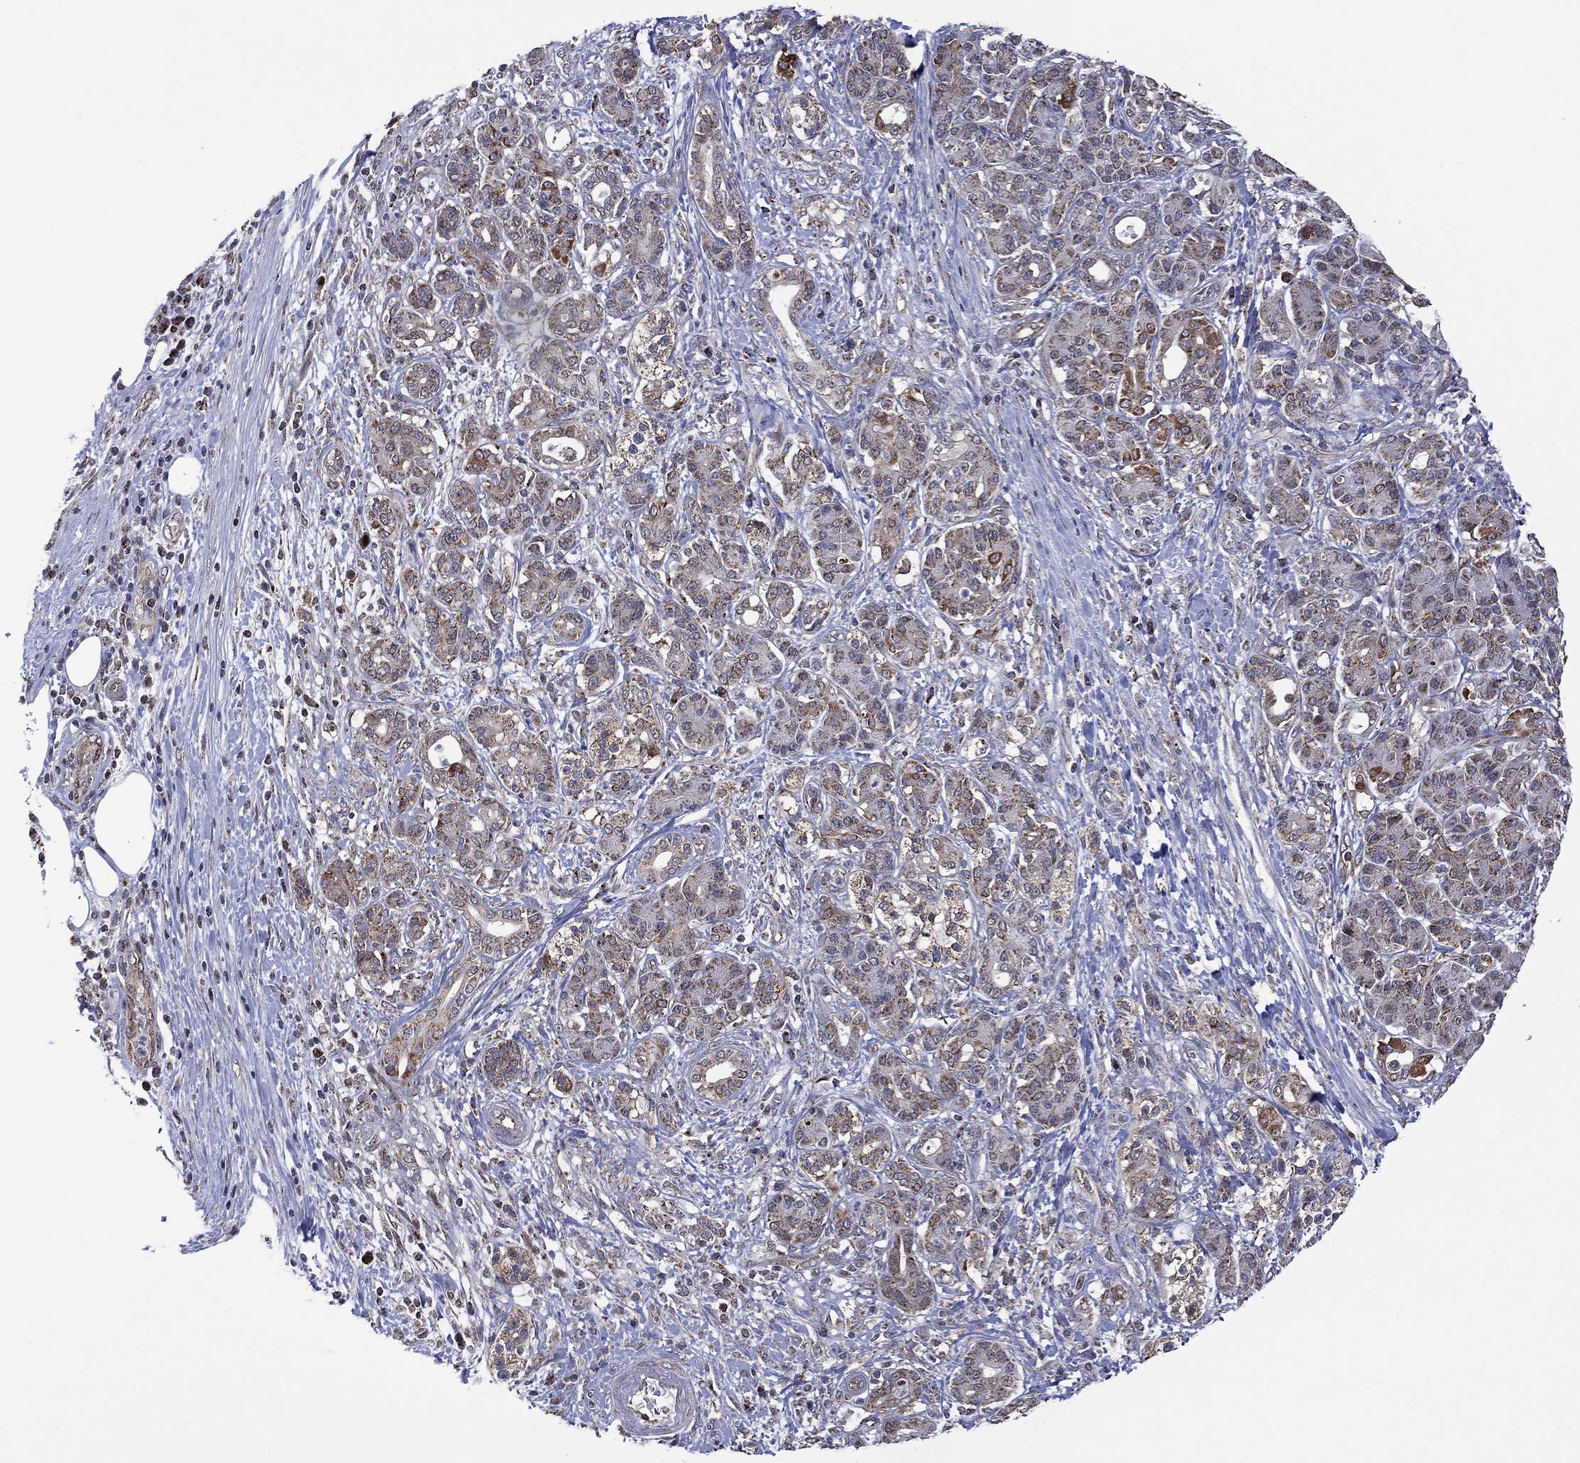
{"staining": {"intensity": "moderate", "quantity": "<25%", "location": "cytoplasmic/membranous"}, "tissue": "pancreatic cancer", "cell_type": "Tumor cells", "image_type": "cancer", "snomed": [{"axis": "morphology", "description": "Adenocarcinoma, NOS"}, {"axis": "topography", "description": "Pancreas"}], "caption": "Immunohistochemical staining of pancreatic cancer (adenocarcinoma) shows low levels of moderate cytoplasmic/membranous staining in about <25% of tumor cells.", "gene": "PIDD1", "patient": {"sex": "female", "age": 73}}